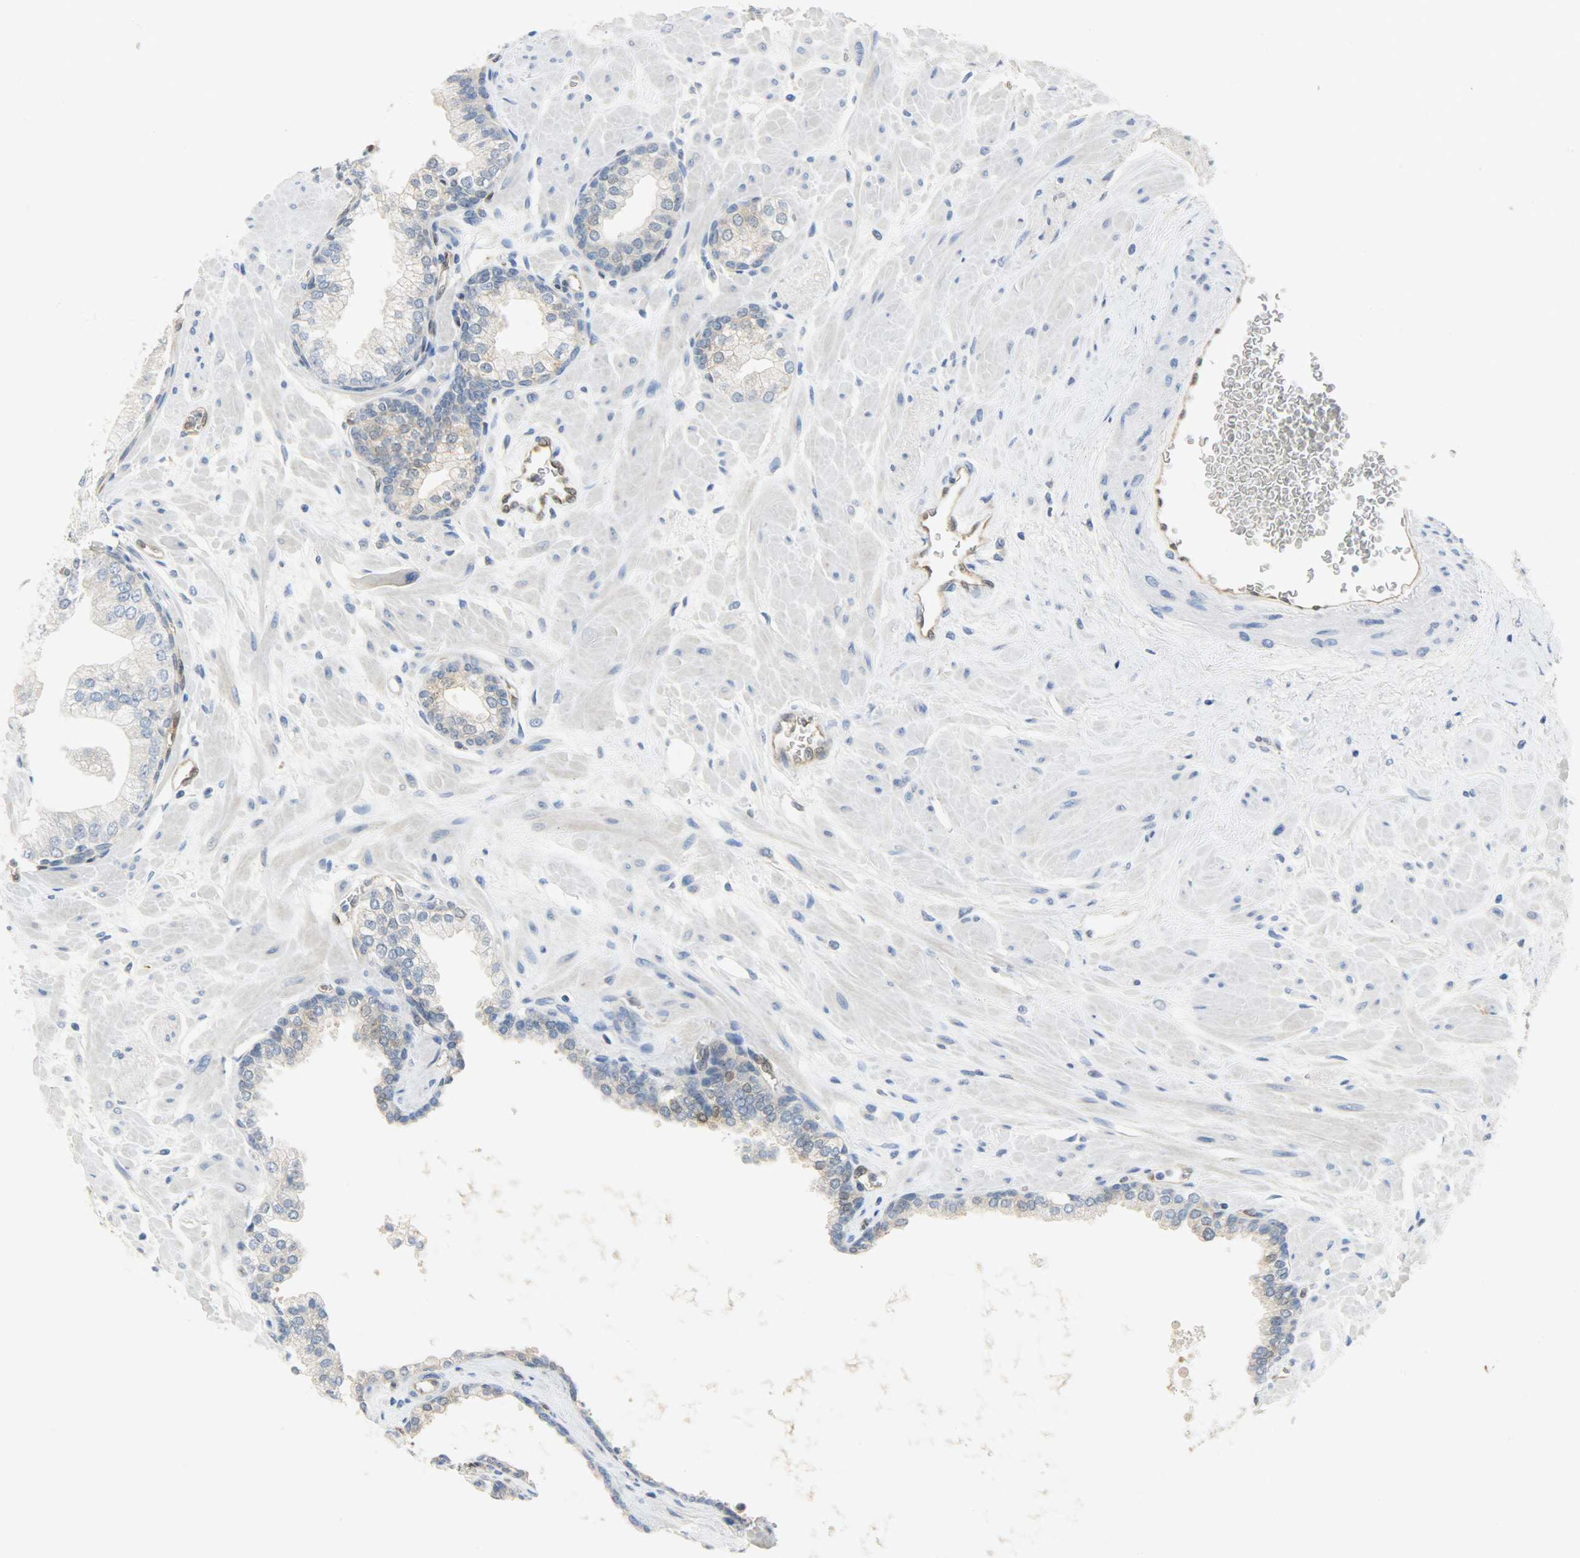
{"staining": {"intensity": "weak", "quantity": "<25%", "location": "cytoplasmic/membranous"}, "tissue": "prostate", "cell_type": "Glandular cells", "image_type": "normal", "snomed": [{"axis": "morphology", "description": "Normal tissue, NOS"}, {"axis": "topography", "description": "Prostate"}], "caption": "This is a micrograph of IHC staining of normal prostate, which shows no expression in glandular cells.", "gene": "FKBP1A", "patient": {"sex": "male", "age": 60}}